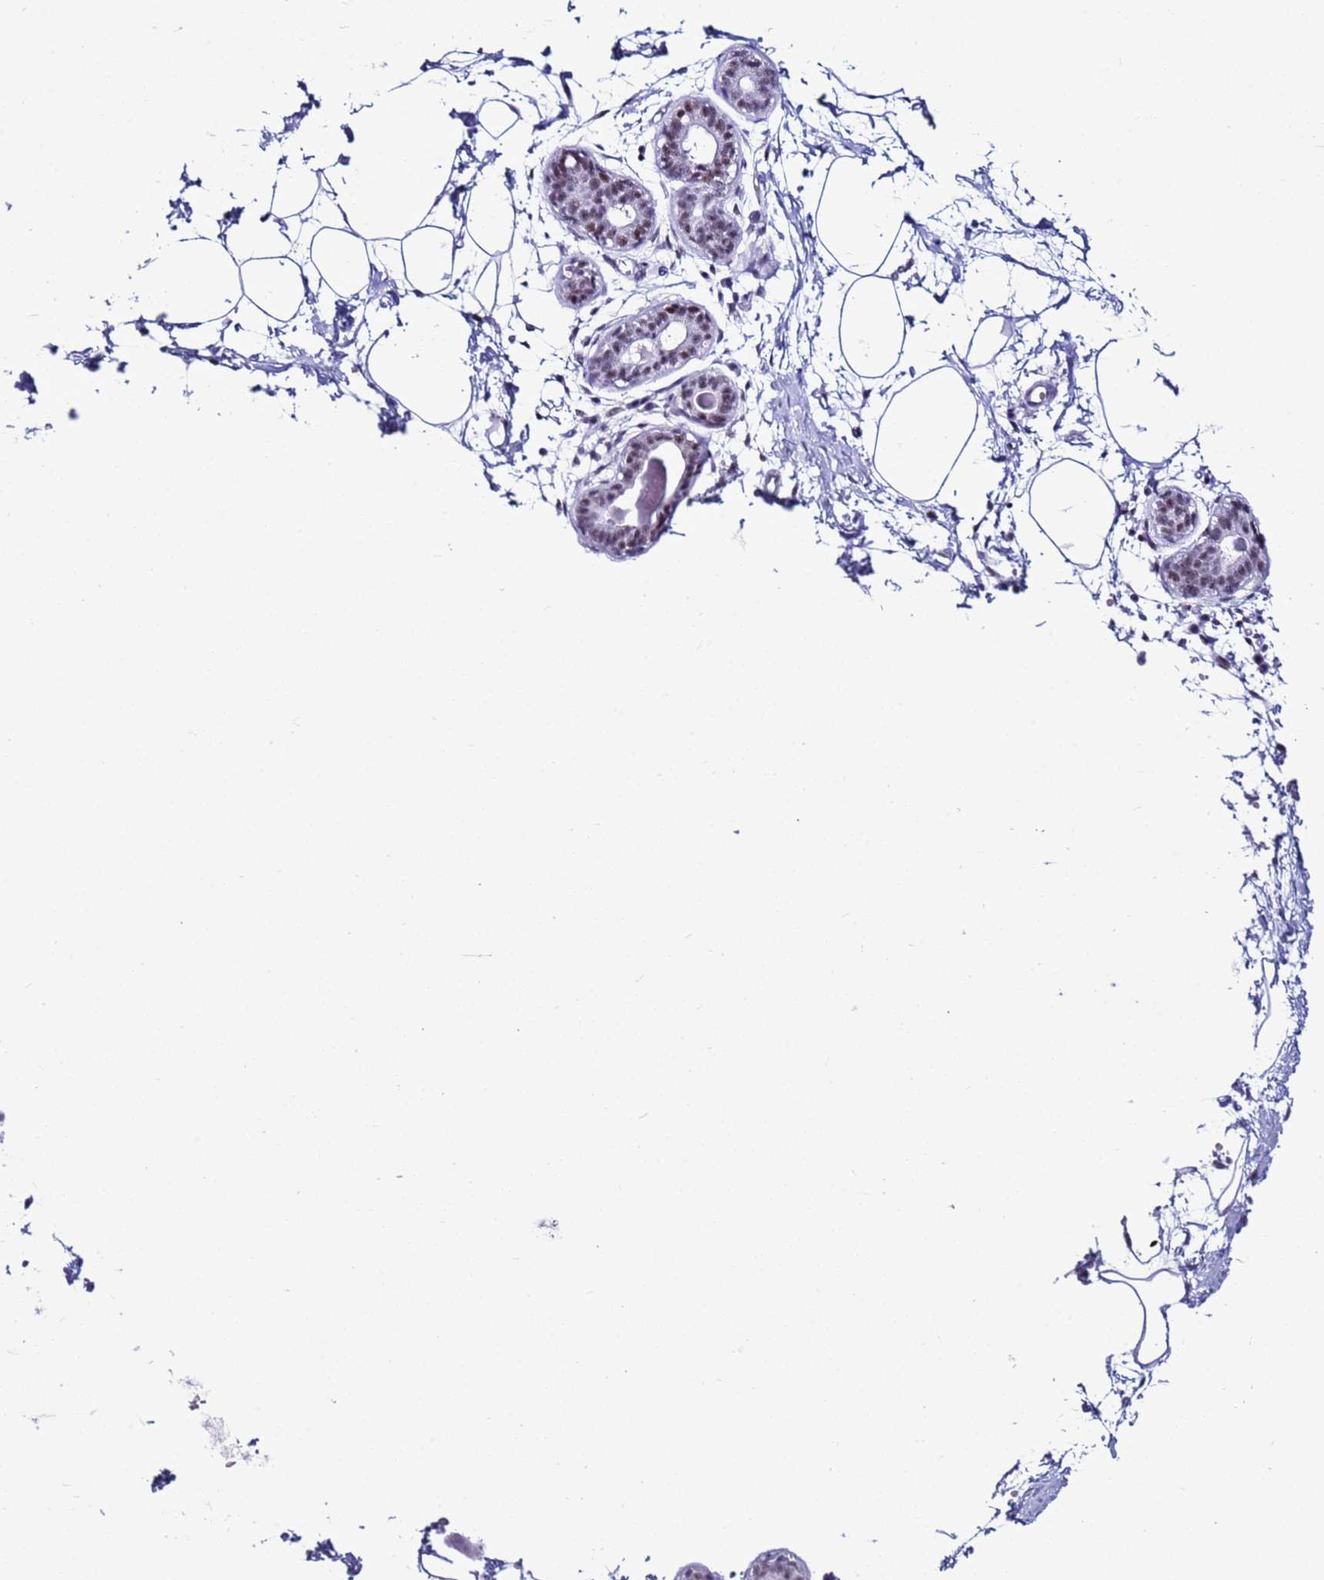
{"staining": {"intensity": "negative", "quantity": "none", "location": "none"}, "tissue": "breast", "cell_type": "Adipocytes", "image_type": "normal", "snomed": [{"axis": "morphology", "description": "Normal tissue, NOS"}, {"axis": "topography", "description": "Breast"}], "caption": "Micrograph shows no significant protein positivity in adipocytes of benign breast. Brightfield microscopy of IHC stained with DAB (brown) and hematoxylin (blue), captured at high magnification.", "gene": "DHX15", "patient": {"sex": "female", "age": 45}}